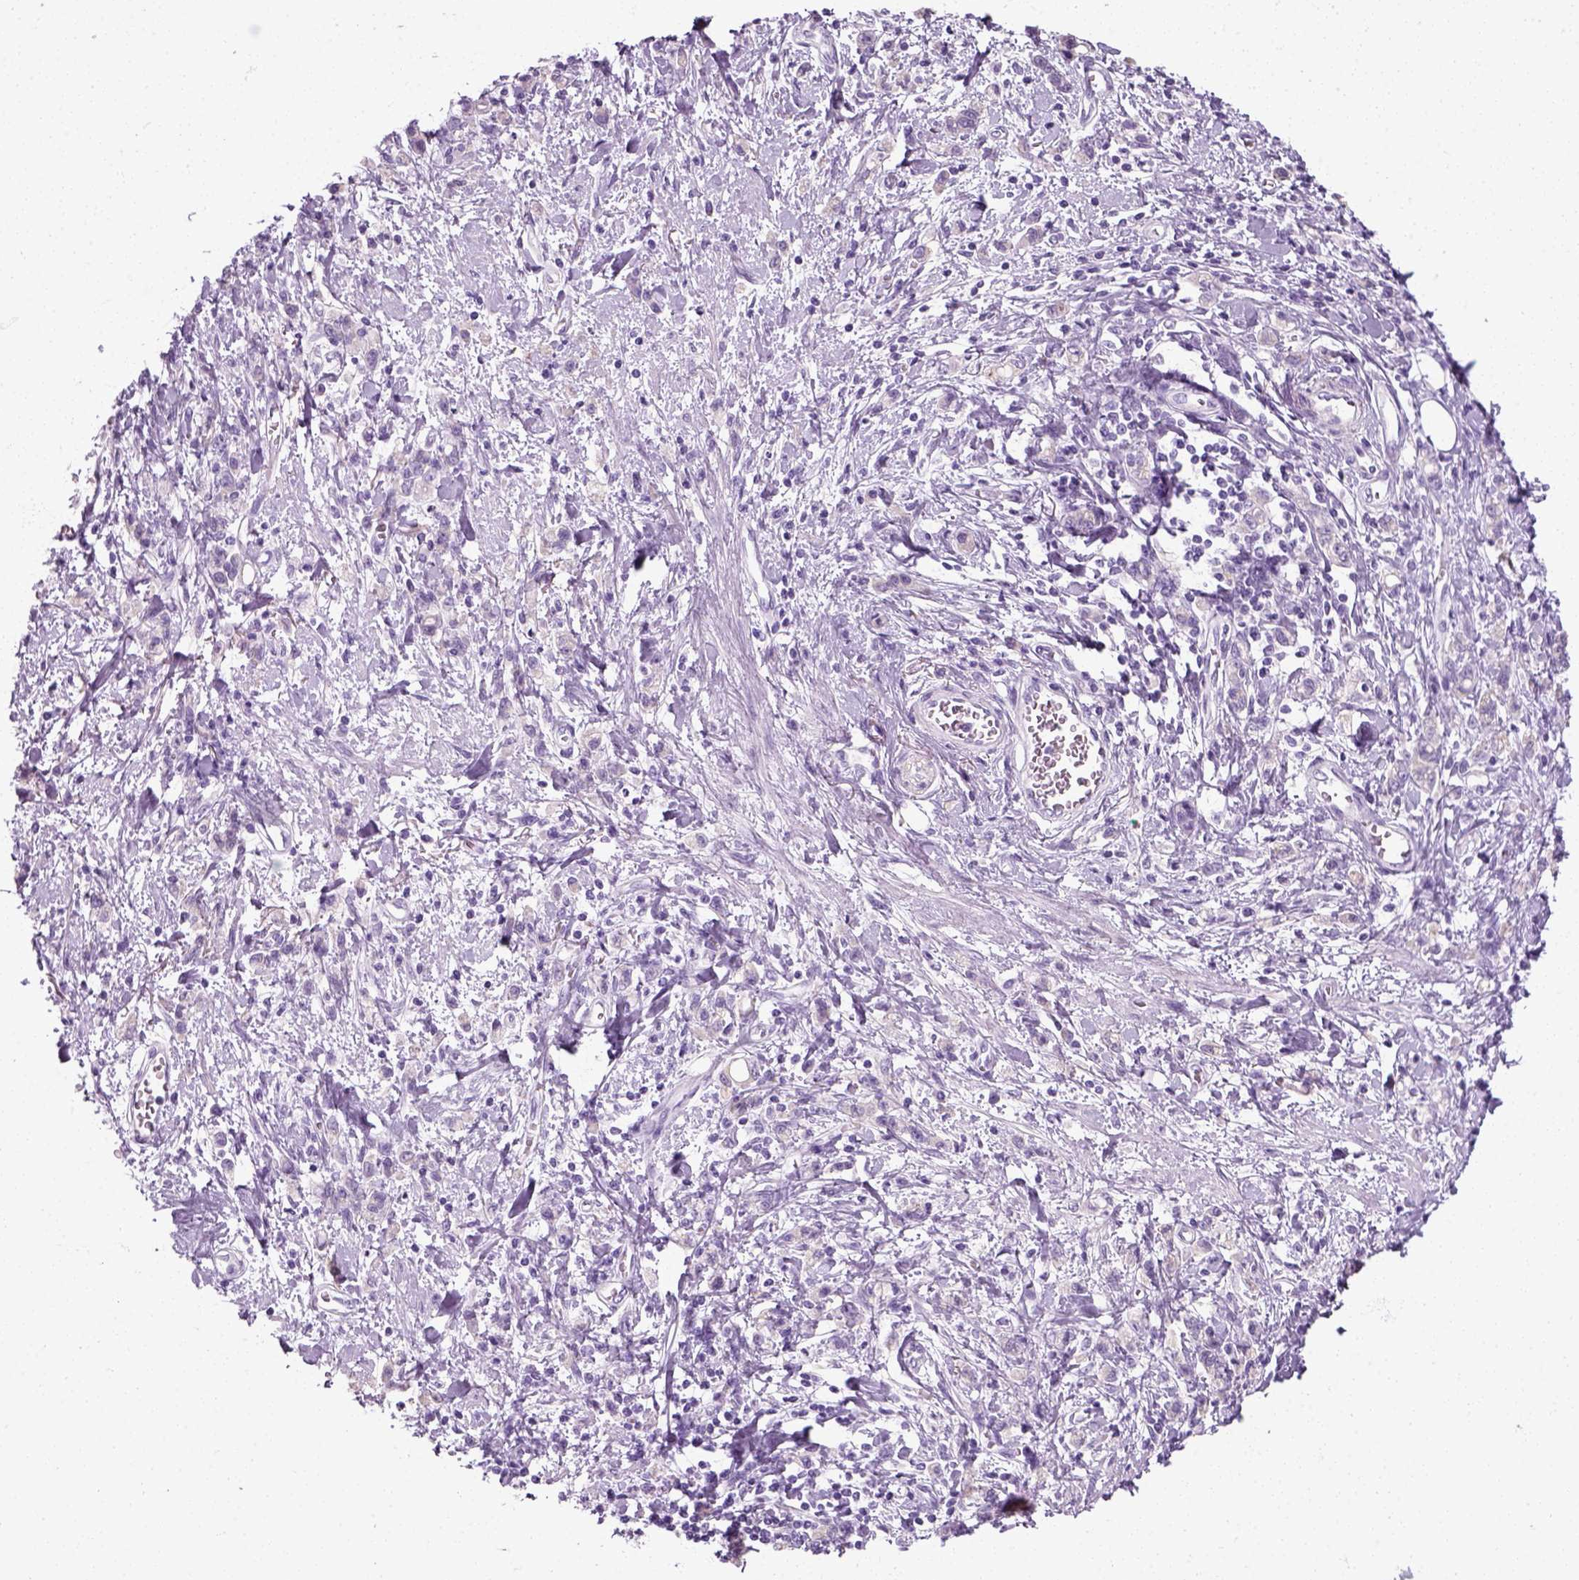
{"staining": {"intensity": "negative", "quantity": "none", "location": "none"}, "tissue": "stomach cancer", "cell_type": "Tumor cells", "image_type": "cancer", "snomed": [{"axis": "morphology", "description": "Adenocarcinoma, NOS"}, {"axis": "topography", "description": "Stomach"}], "caption": "Image shows no significant protein positivity in tumor cells of stomach adenocarcinoma.", "gene": "SLC12A5", "patient": {"sex": "male", "age": 77}}